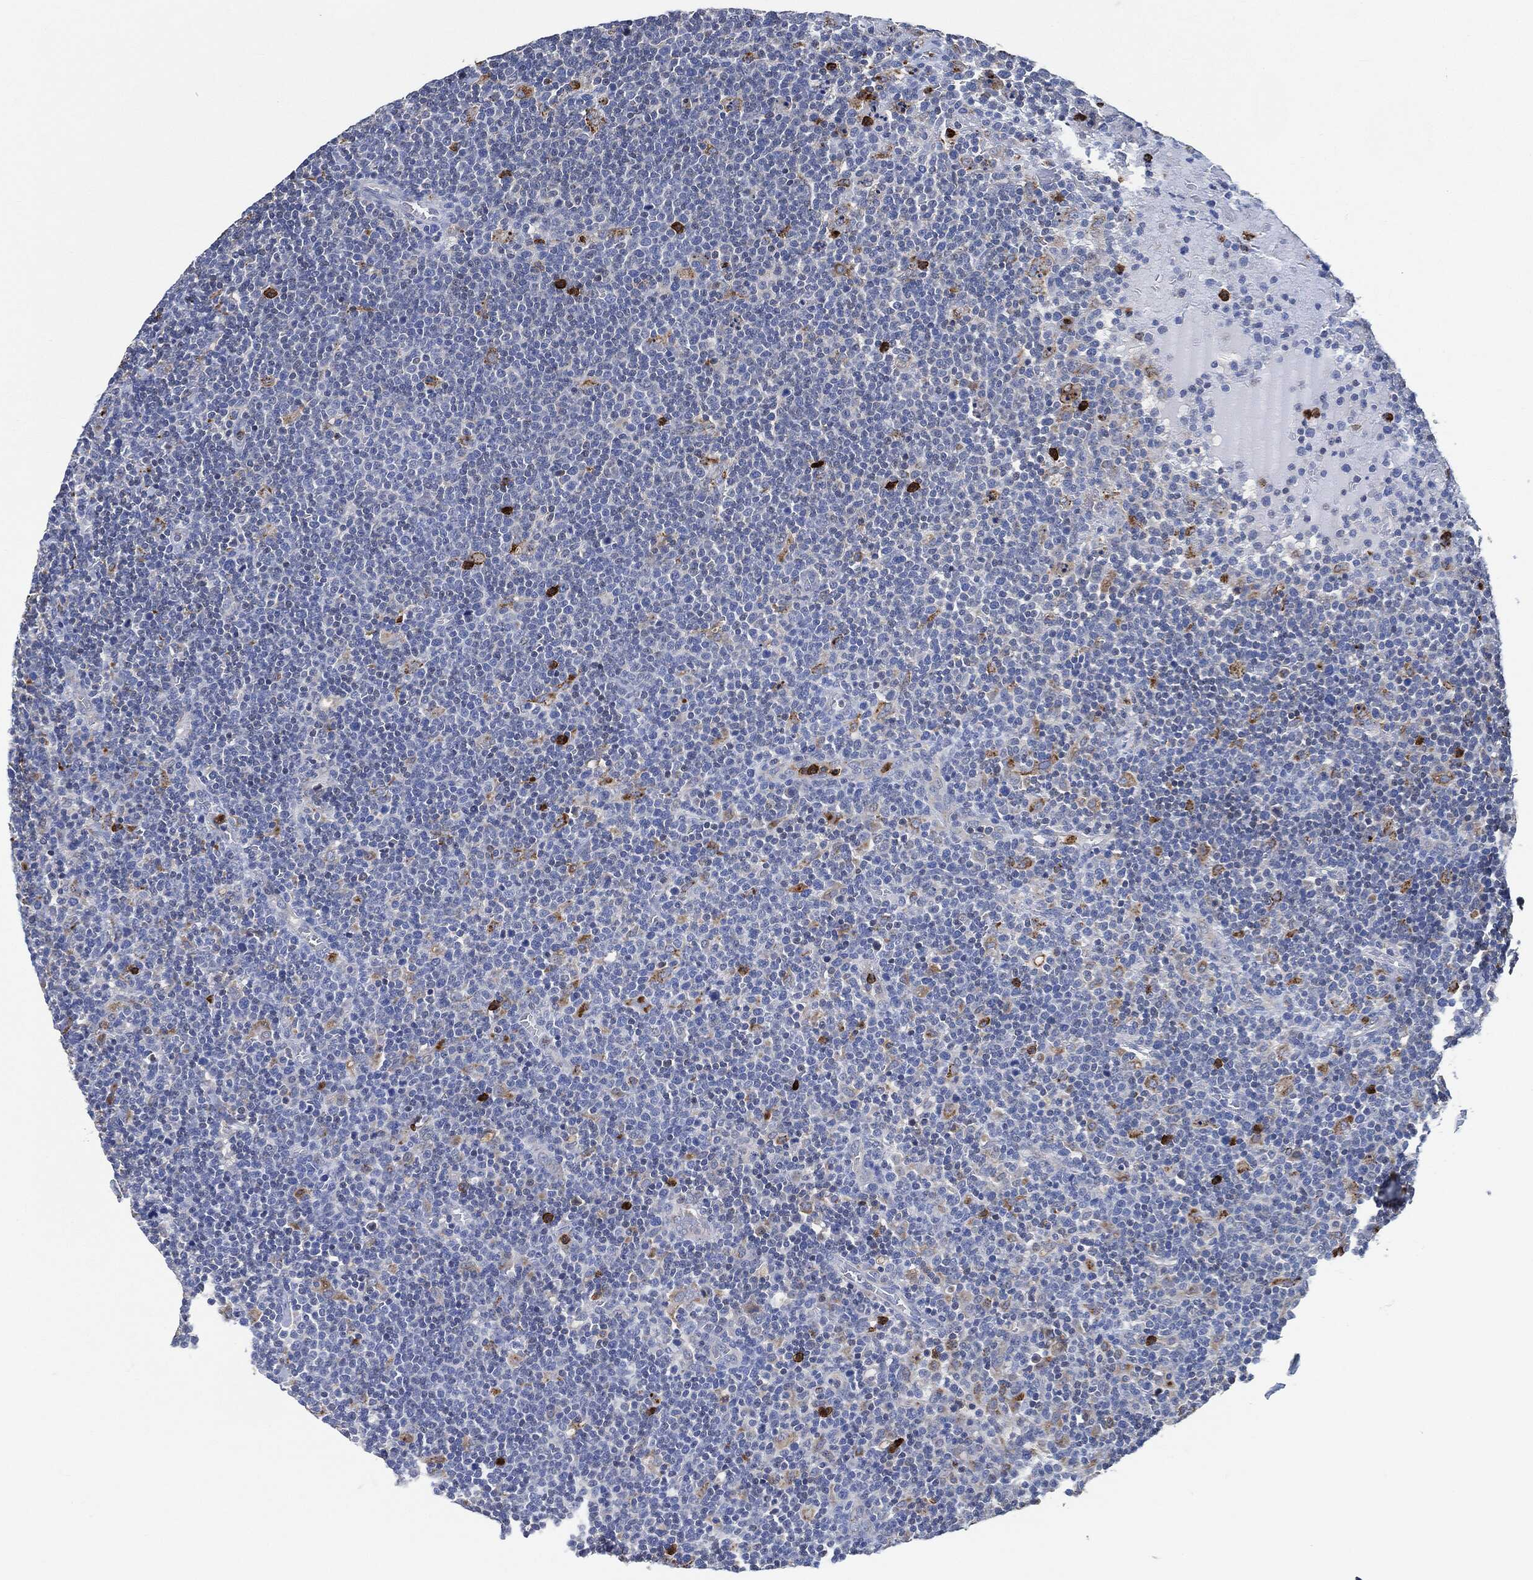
{"staining": {"intensity": "moderate", "quantity": "<25%", "location": "cytoplasmic/membranous"}, "tissue": "lymphoma", "cell_type": "Tumor cells", "image_type": "cancer", "snomed": [{"axis": "morphology", "description": "Malignant lymphoma, non-Hodgkin's type, High grade"}, {"axis": "topography", "description": "Lymph node"}], "caption": "Lymphoma tissue demonstrates moderate cytoplasmic/membranous expression in about <25% of tumor cells", "gene": "VSIG4", "patient": {"sex": "male", "age": 61}}